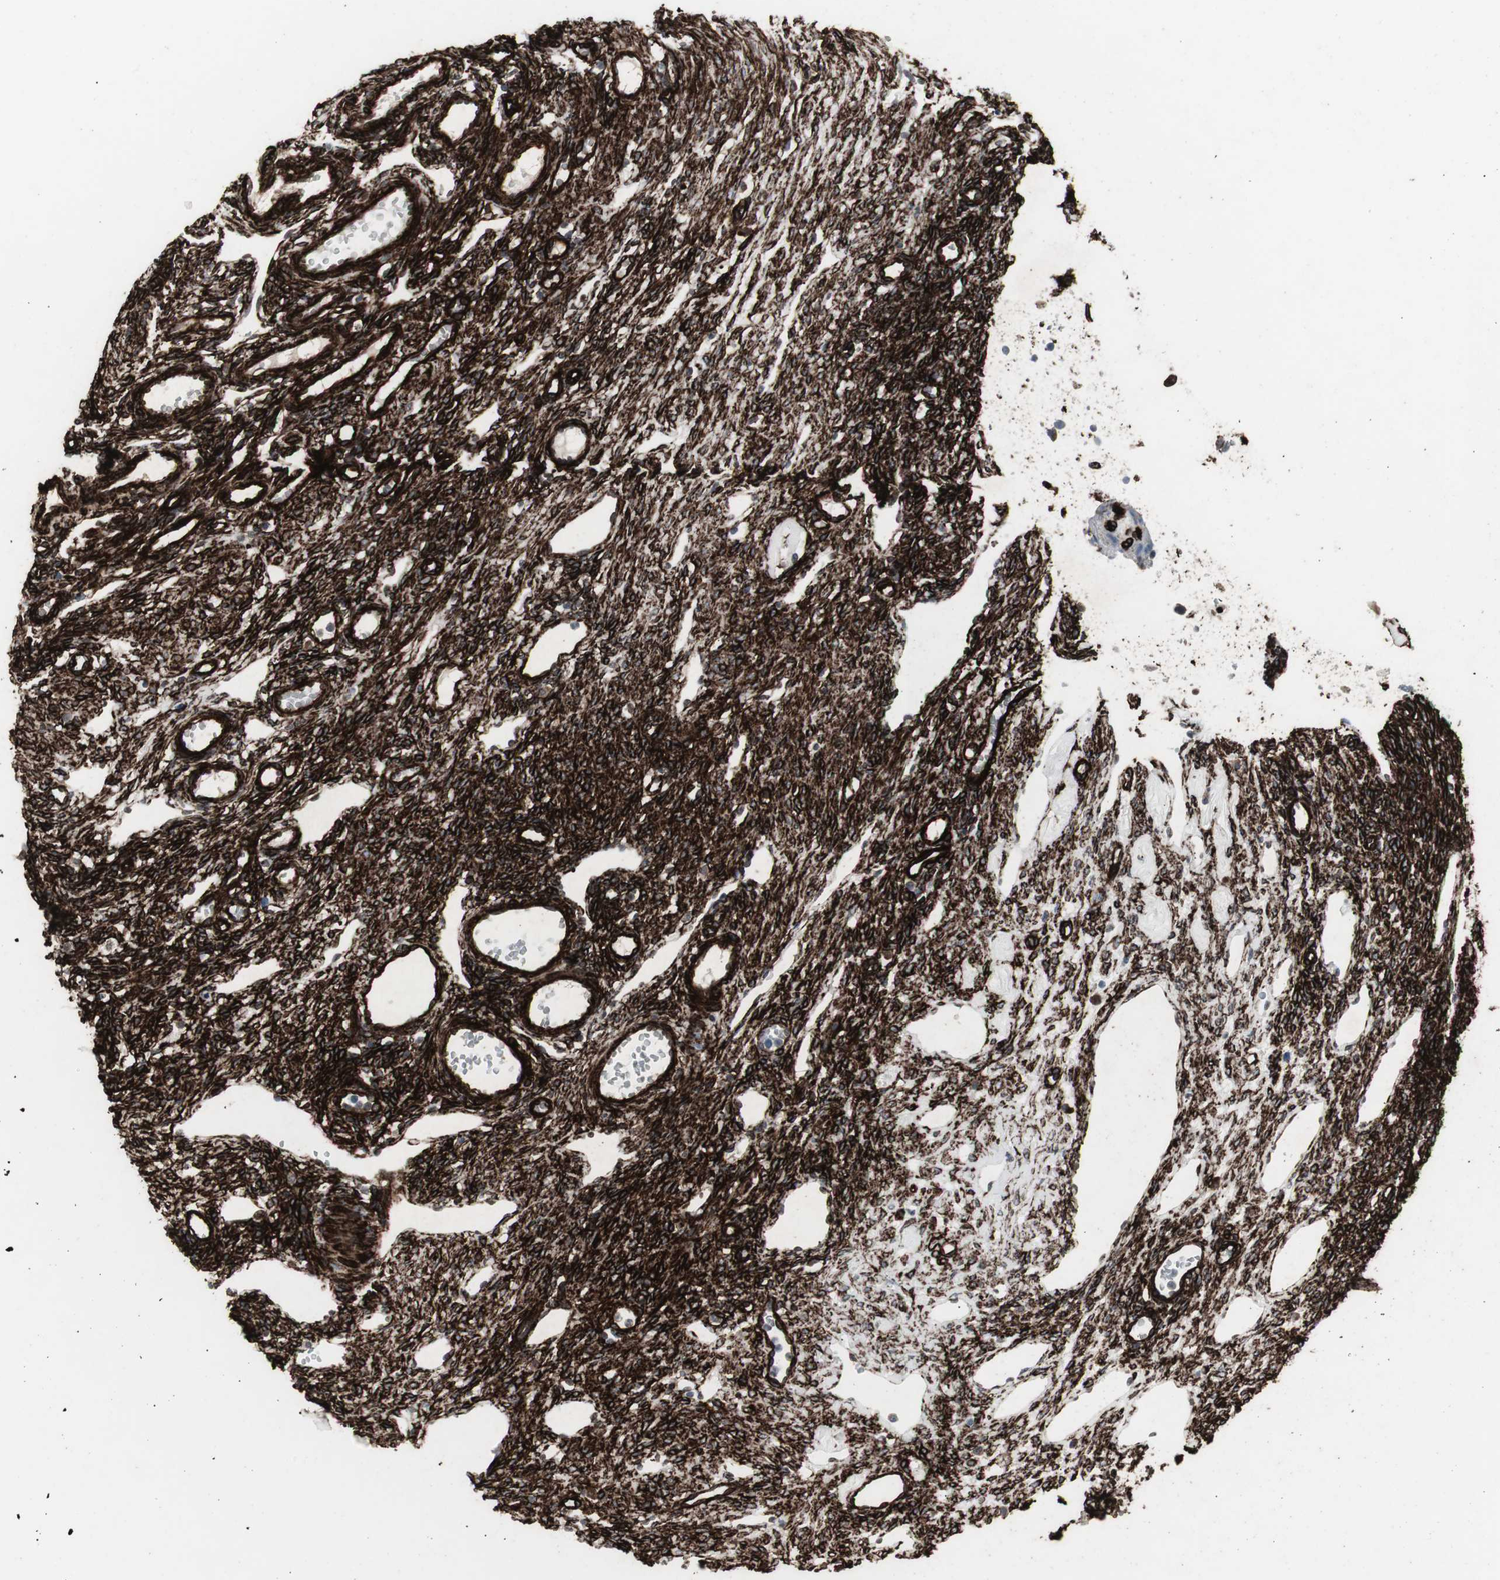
{"staining": {"intensity": "strong", "quantity": "25%-75%", "location": "cytoplasmic/membranous"}, "tissue": "ovary", "cell_type": "Follicle cells", "image_type": "normal", "snomed": [{"axis": "morphology", "description": "Normal tissue, NOS"}, {"axis": "topography", "description": "Ovary"}], "caption": "This micrograph shows benign ovary stained with IHC to label a protein in brown. The cytoplasmic/membranous of follicle cells show strong positivity for the protein. Nuclei are counter-stained blue.", "gene": "PDGFA", "patient": {"sex": "female", "age": 33}}